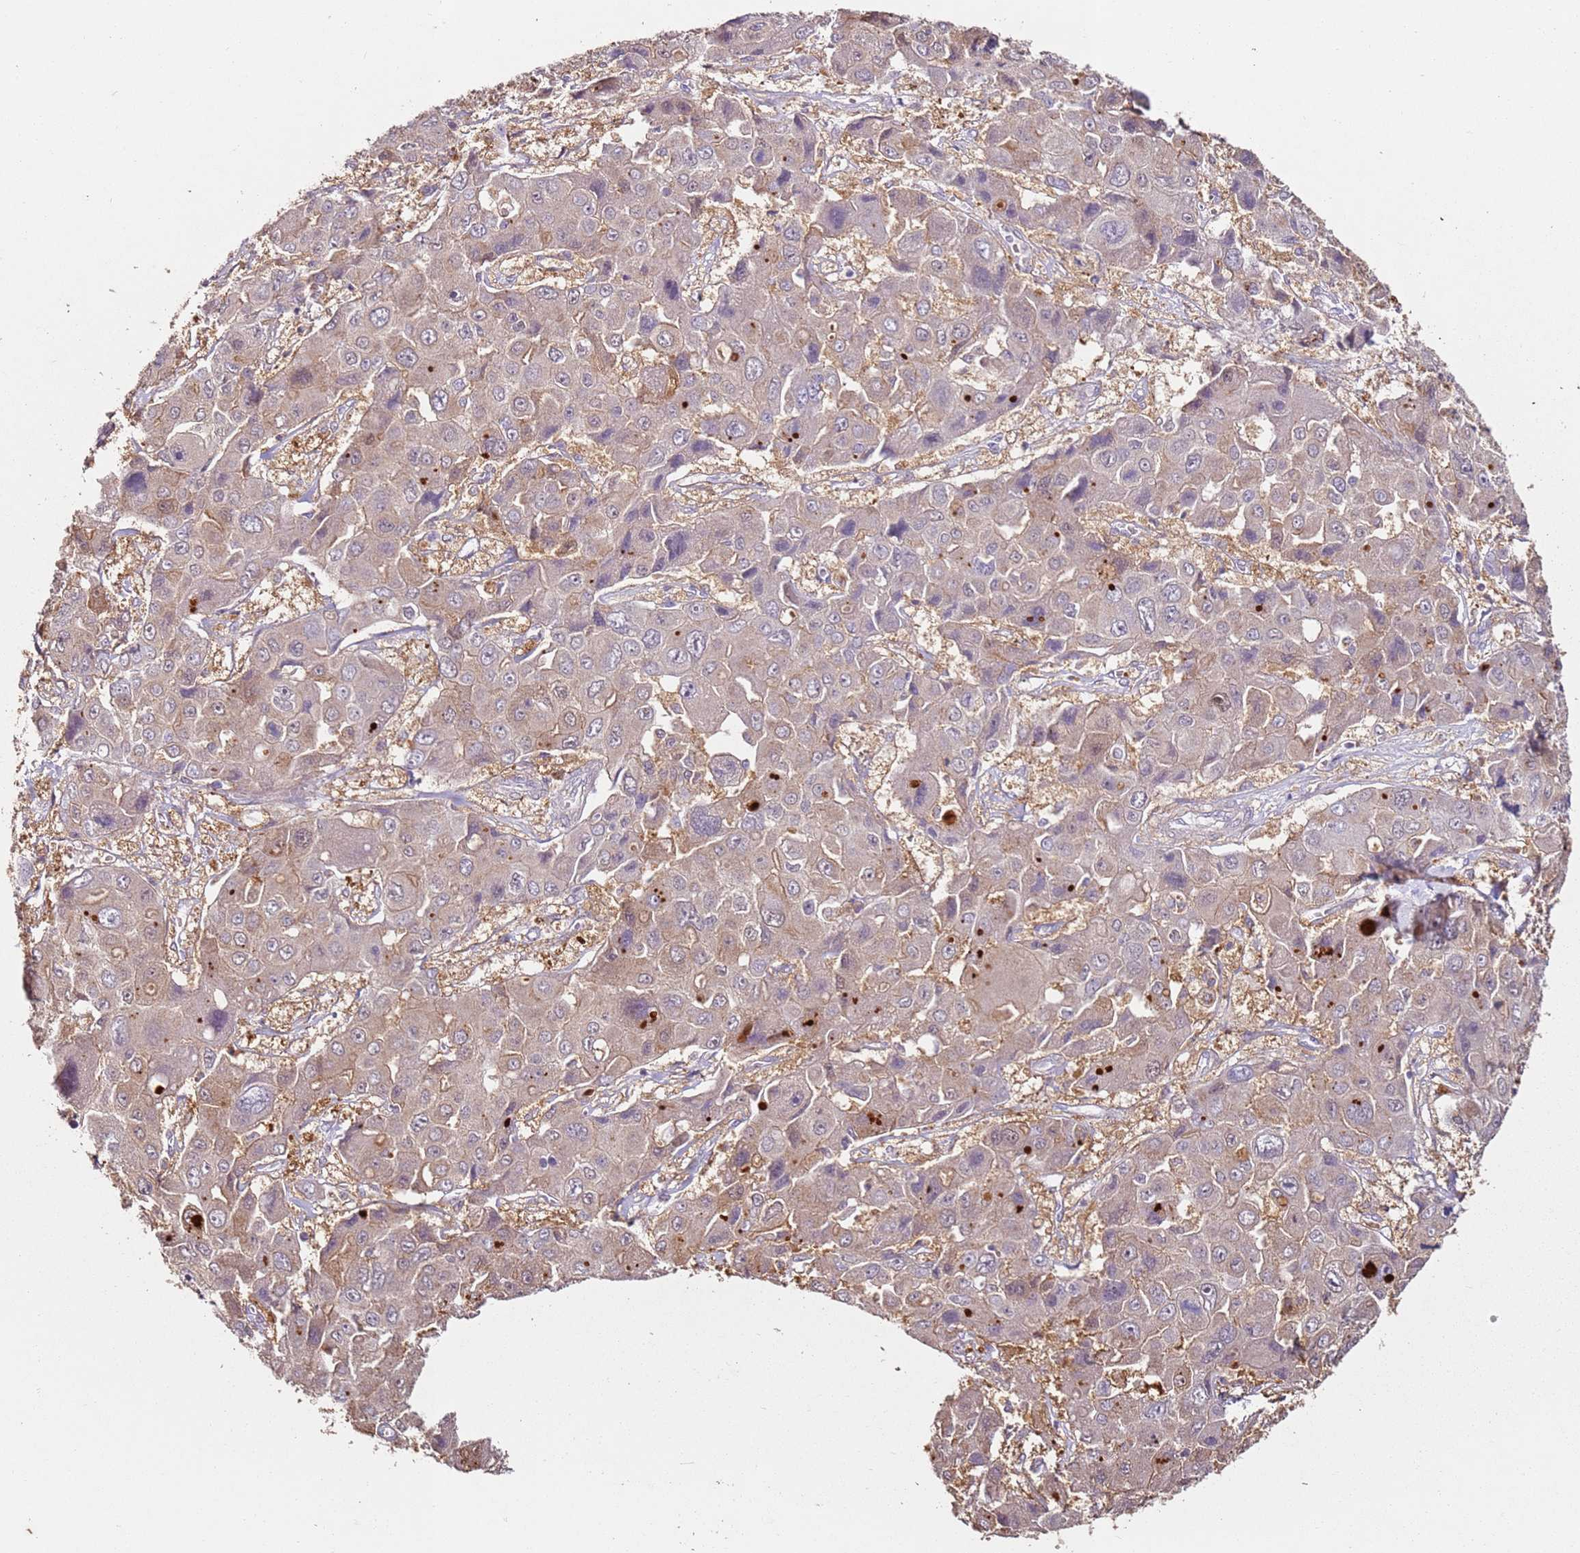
{"staining": {"intensity": "weak", "quantity": ">75%", "location": "cytoplasmic/membranous"}, "tissue": "liver cancer", "cell_type": "Tumor cells", "image_type": "cancer", "snomed": [{"axis": "morphology", "description": "Cholangiocarcinoma"}, {"axis": "topography", "description": "Liver"}], "caption": "Immunohistochemistry of human liver cholangiocarcinoma displays low levels of weak cytoplasmic/membranous positivity in approximately >75% of tumor cells.", "gene": "MDH1", "patient": {"sex": "male", "age": 67}}